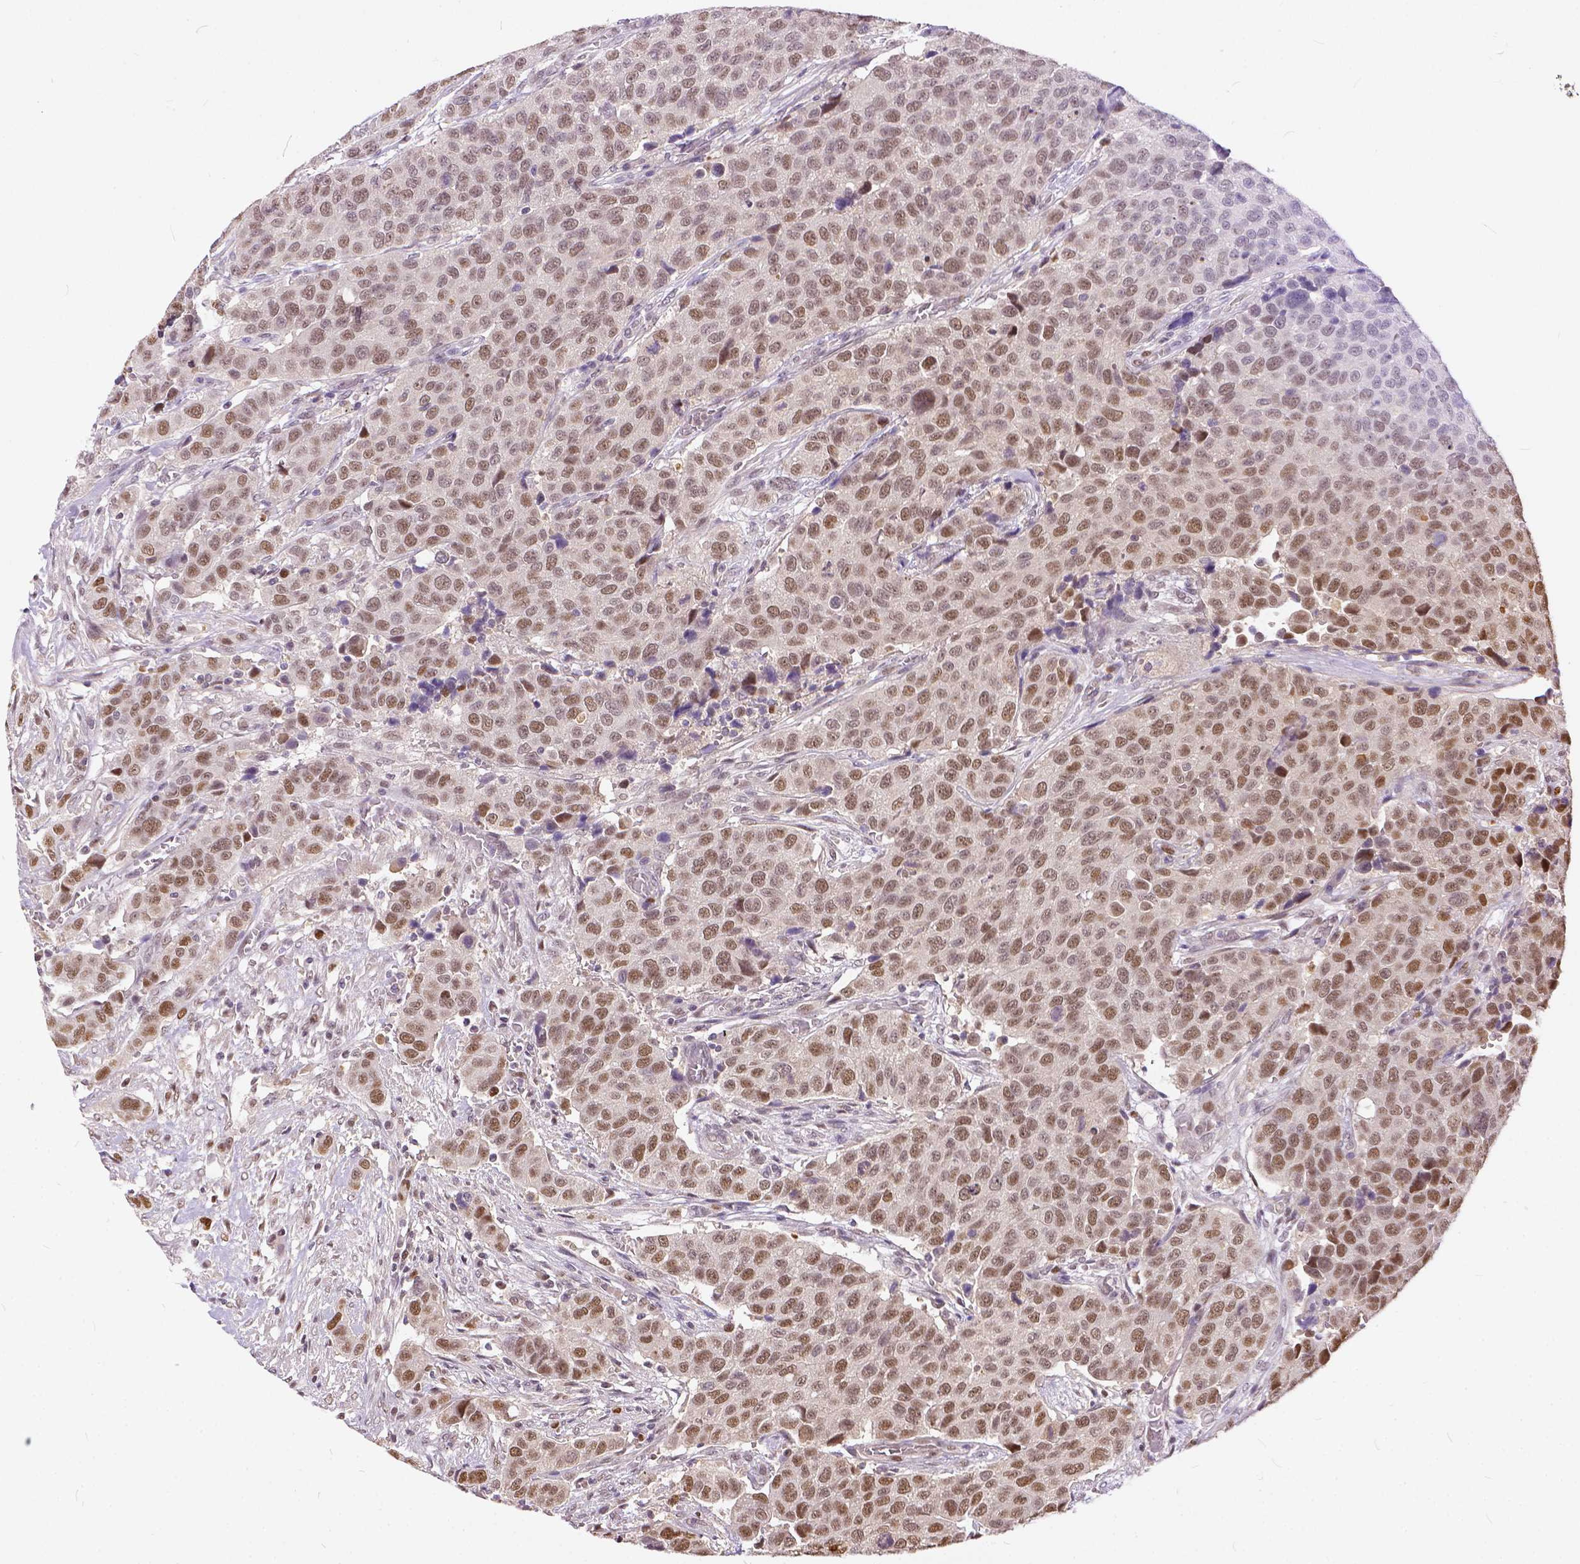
{"staining": {"intensity": "moderate", "quantity": ">75%", "location": "nuclear"}, "tissue": "urothelial cancer", "cell_type": "Tumor cells", "image_type": "cancer", "snomed": [{"axis": "morphology", "description": "Urothelial carcinoma, High grade"}, {"axis": "topography", "description": "Urinary bladder"}], "caption": "An image of high-grade urothelial carcinoma stained for a protein shows moderate nuclear brown staining in tumor cells.", "gene": "ERCC1", "patient": {"sex": "female", "age": 58}}